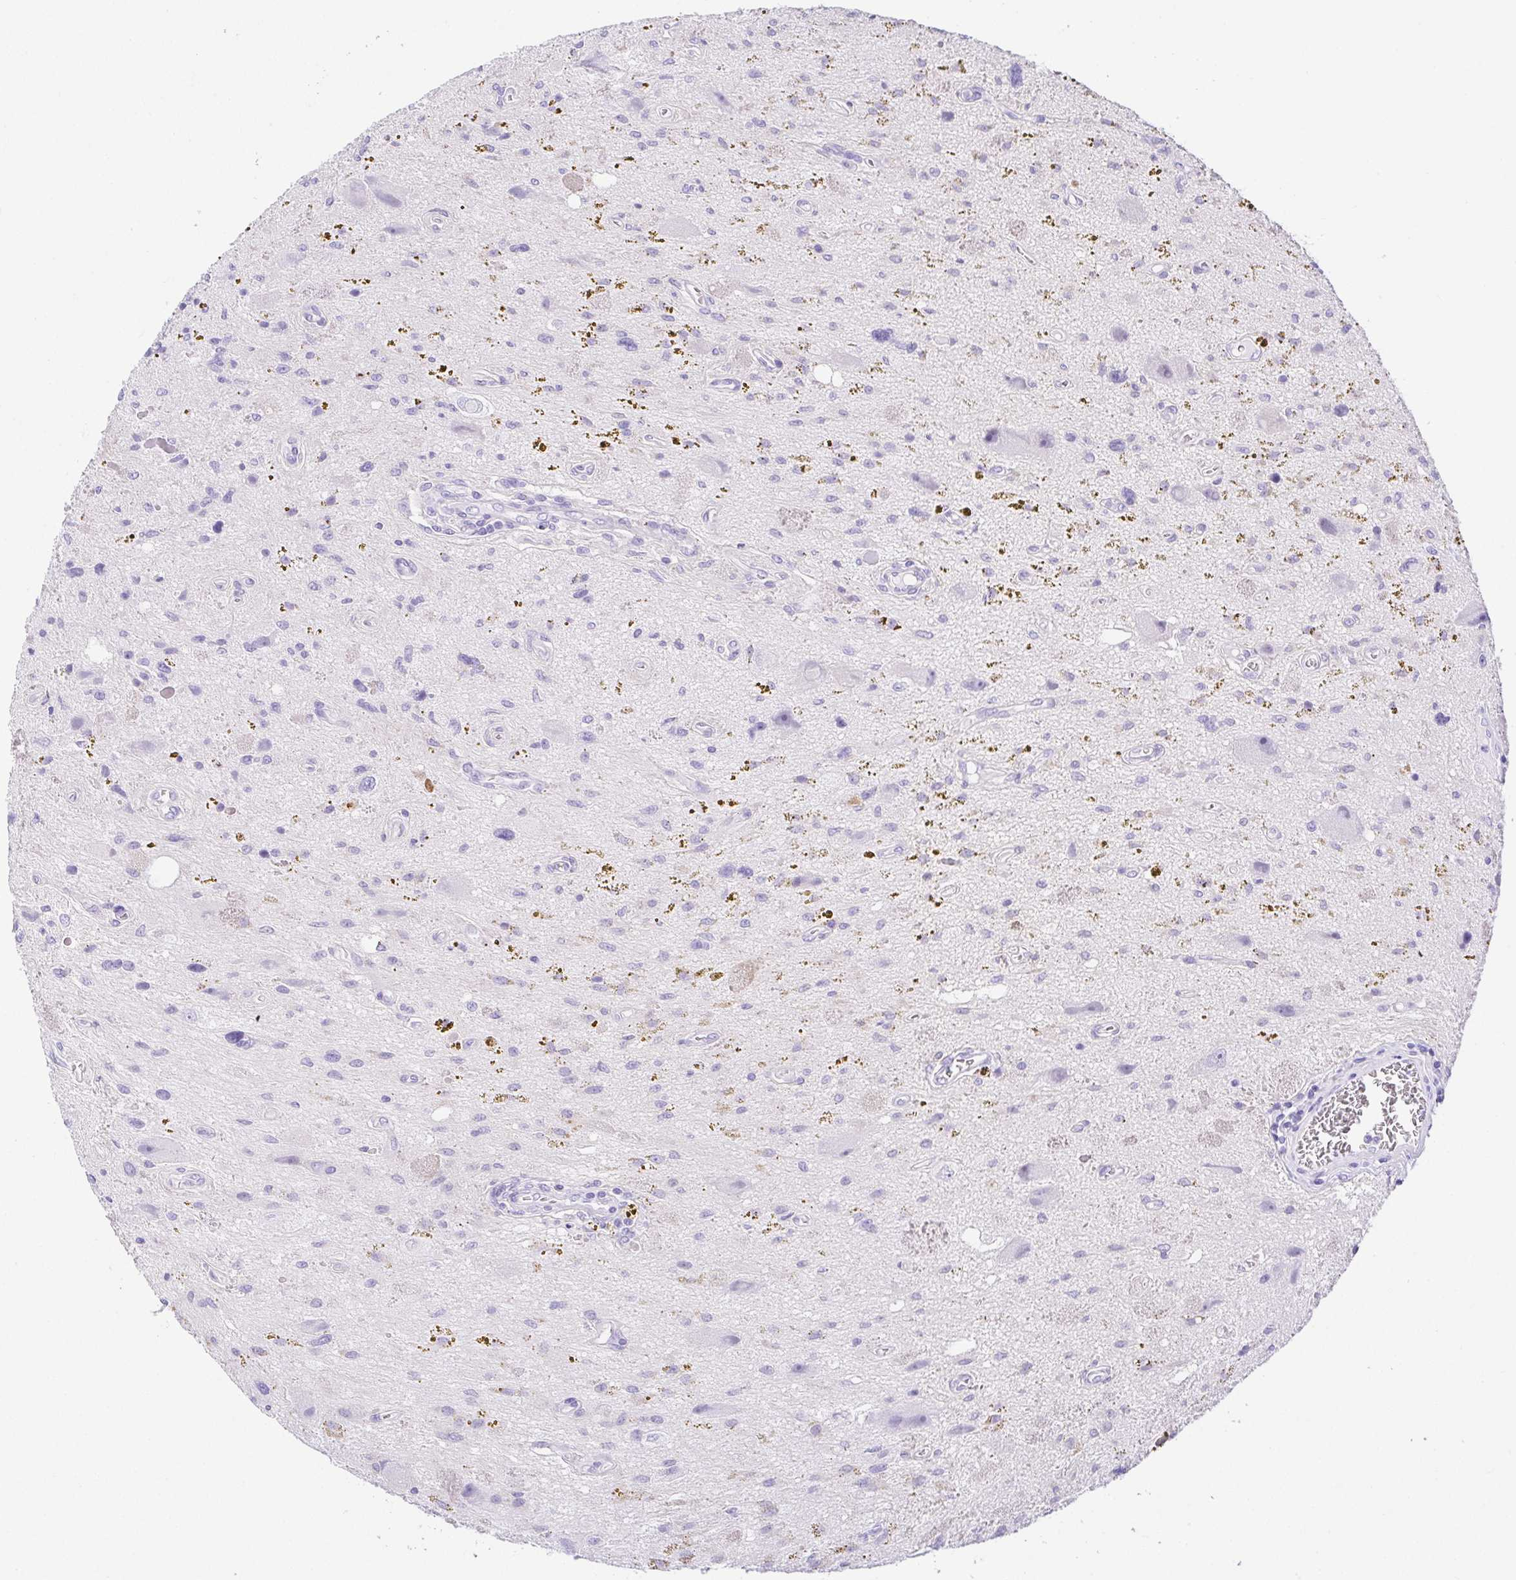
{"staining": {"intensity": "negative", "quantity": "none", "location": "none"}, "tissue": "glioma", "cell_type": "Tumor cells", "image_type": "cancer", "snomed": [{"axis": "morphology", "description": "Glioma, malignant, Low grade"}, {"axis": "topography", "description": "Cerebellum"}], "caption": "The immunohistochemistry (IHC) photomicrograph has no significant expression in tumor cells of low-grade glioma (malignant) tissue.", "gene": "LUZP4", "patient": {"sex": "female", "age": 14}}